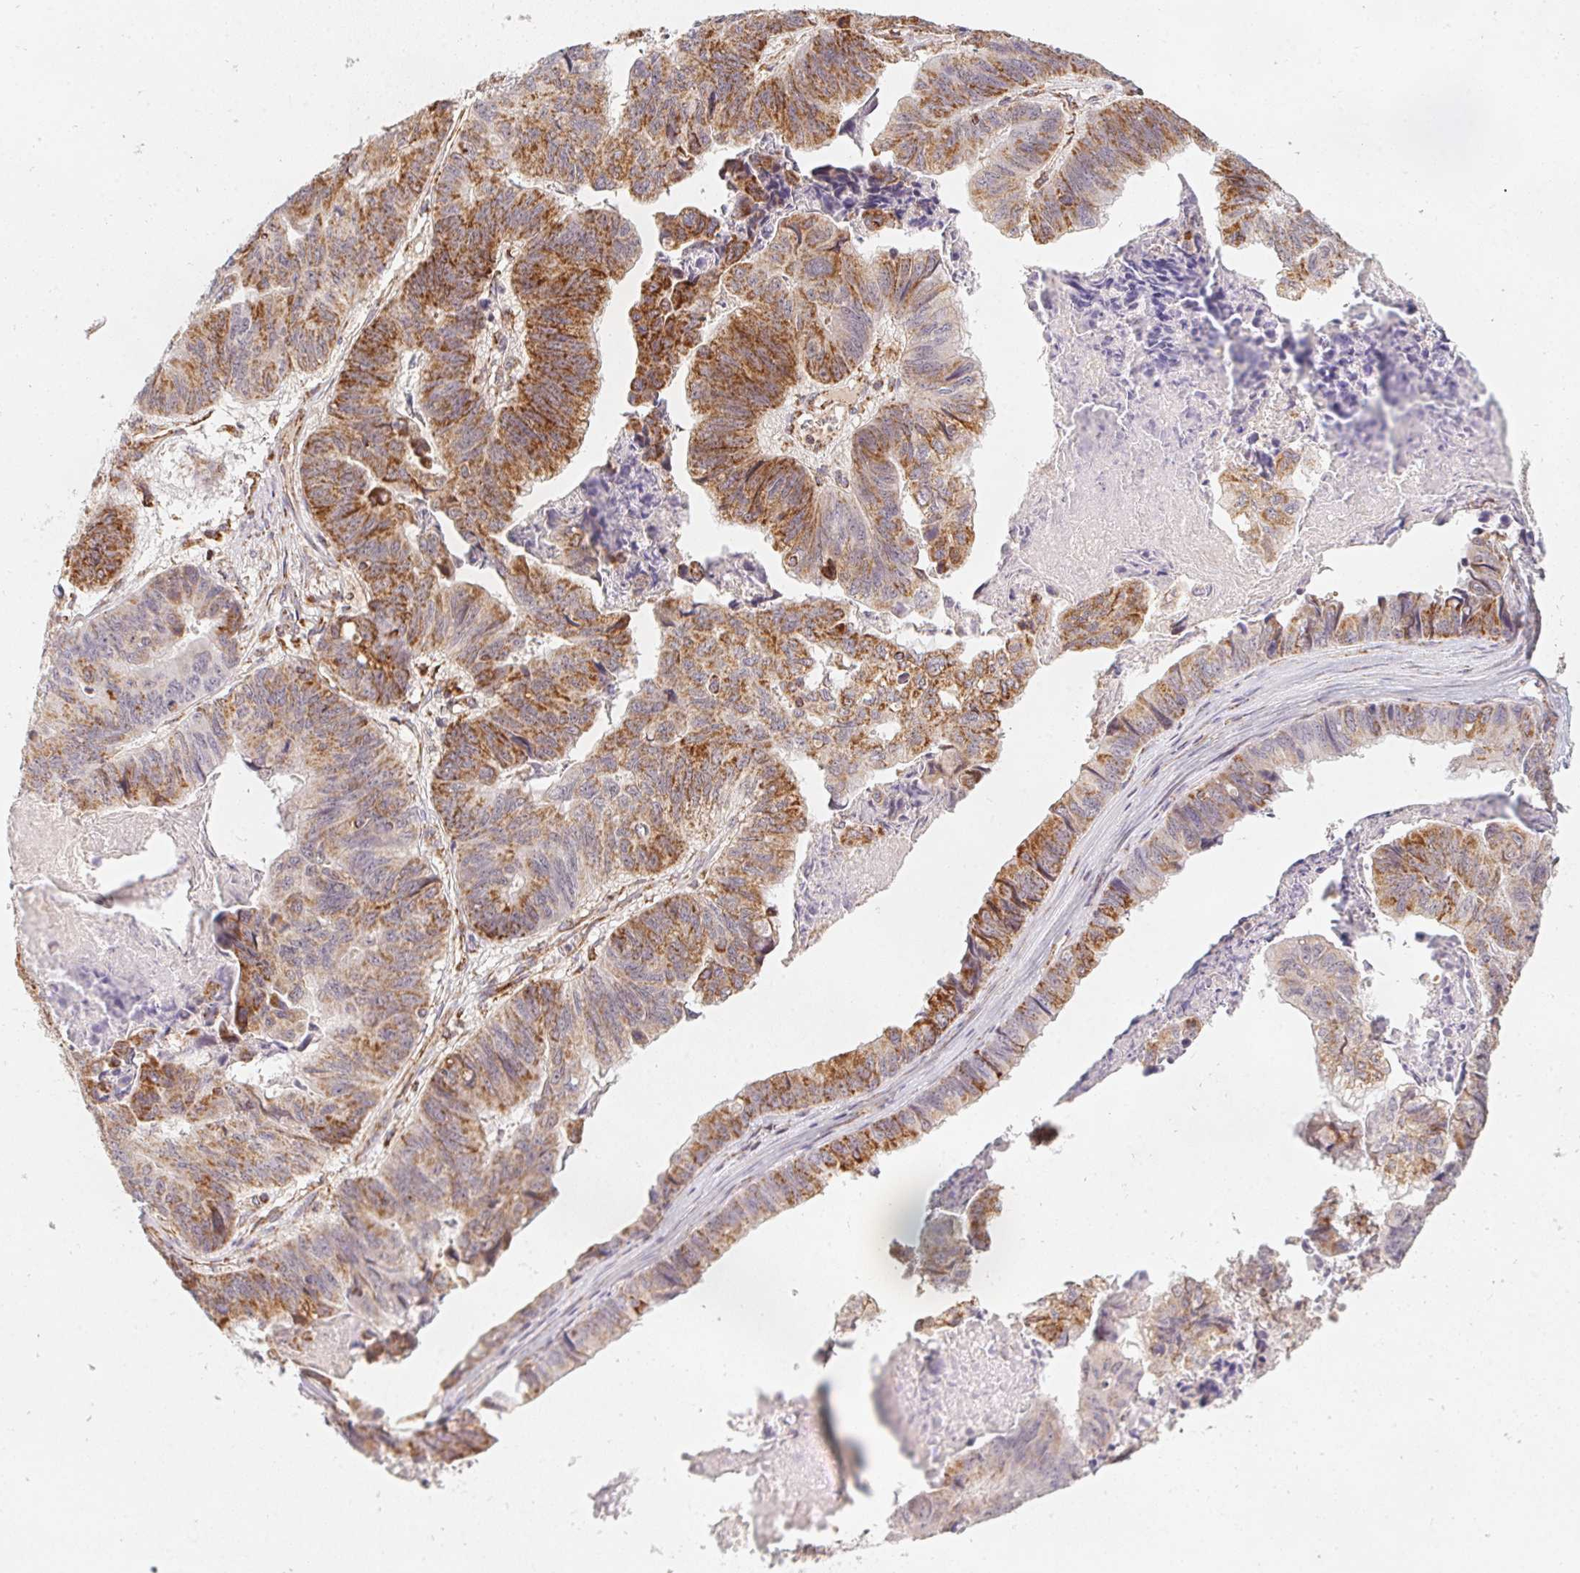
{"staining": {"intensity": "moderate", "quantity": ">75%", "location": "cytoplasmic/membranous"}, "tissue": "stomach cancer", "cell_type": "Tumor cells", "image_type": "cancer", "snomed": [{"axis": "morphology", "description": "Adenocarcinoma, NOS"}, {"axis": "topography", "description": "Stomach, lower"}], "caption": "Protein staining of adenocarcinoma (stomach) tissue displays moderate cytoplasmic/membranous staining in approximately >75% of tumor cells.", "gene": "NDUFS6", "patient": {"sex": "male", "age": 77}}